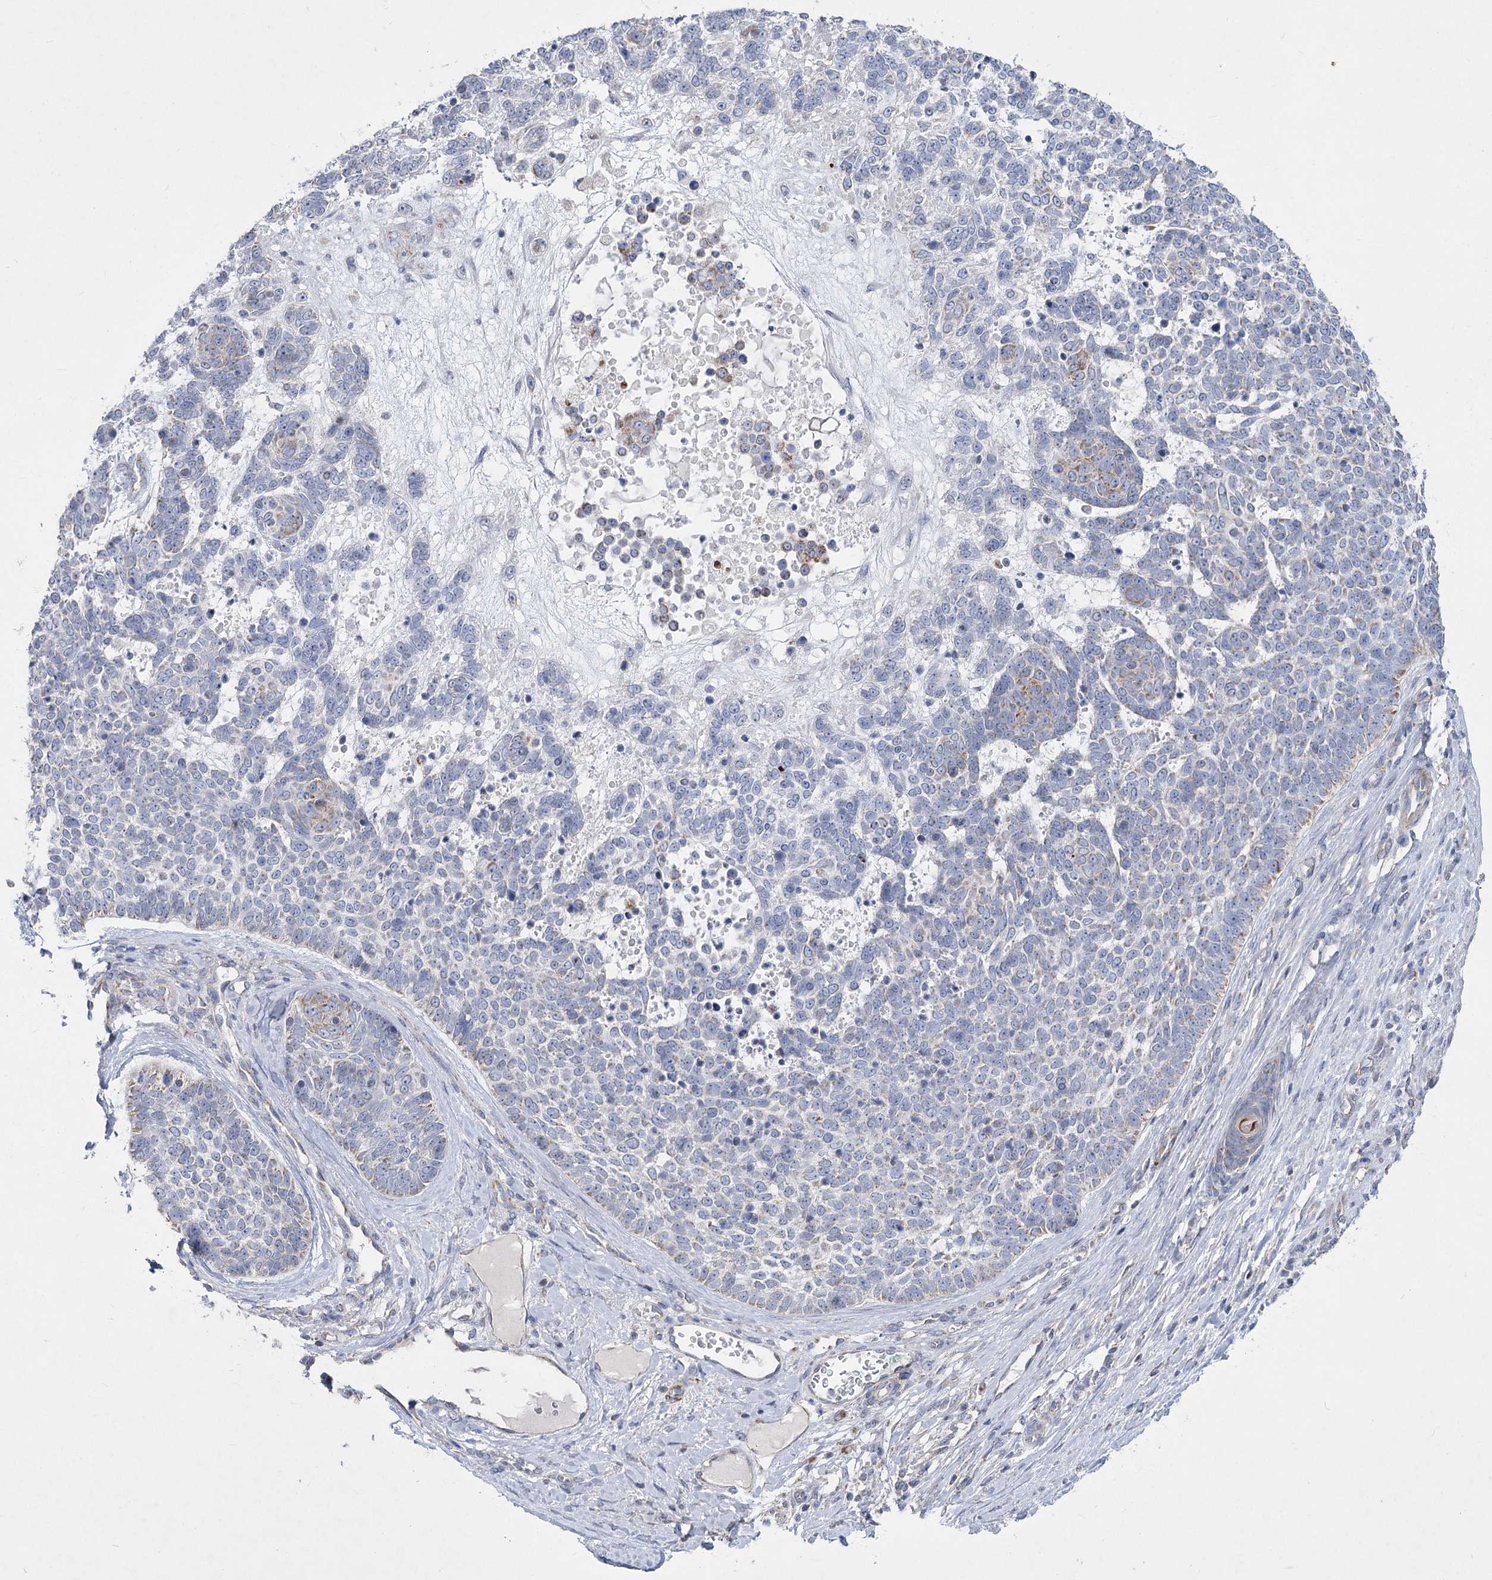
{"staining": {"intensity": "negative", "quantity": "none", "location": "none"}, "tissue": "skin cancer", "cell_type": "Tumor cells", "image_type": "cancer", "snomed": [{"axis": "morphology", "description": "Basal cell carcinoma"}, {"axis": "topography", "description": "Skin"}], "caption": "The micrograph exhibits no staining of tumor cells in skin cancer (basal cell carcinoma).", "gene": "PDHB", "patient": {"sex": "female", "age": 81}}